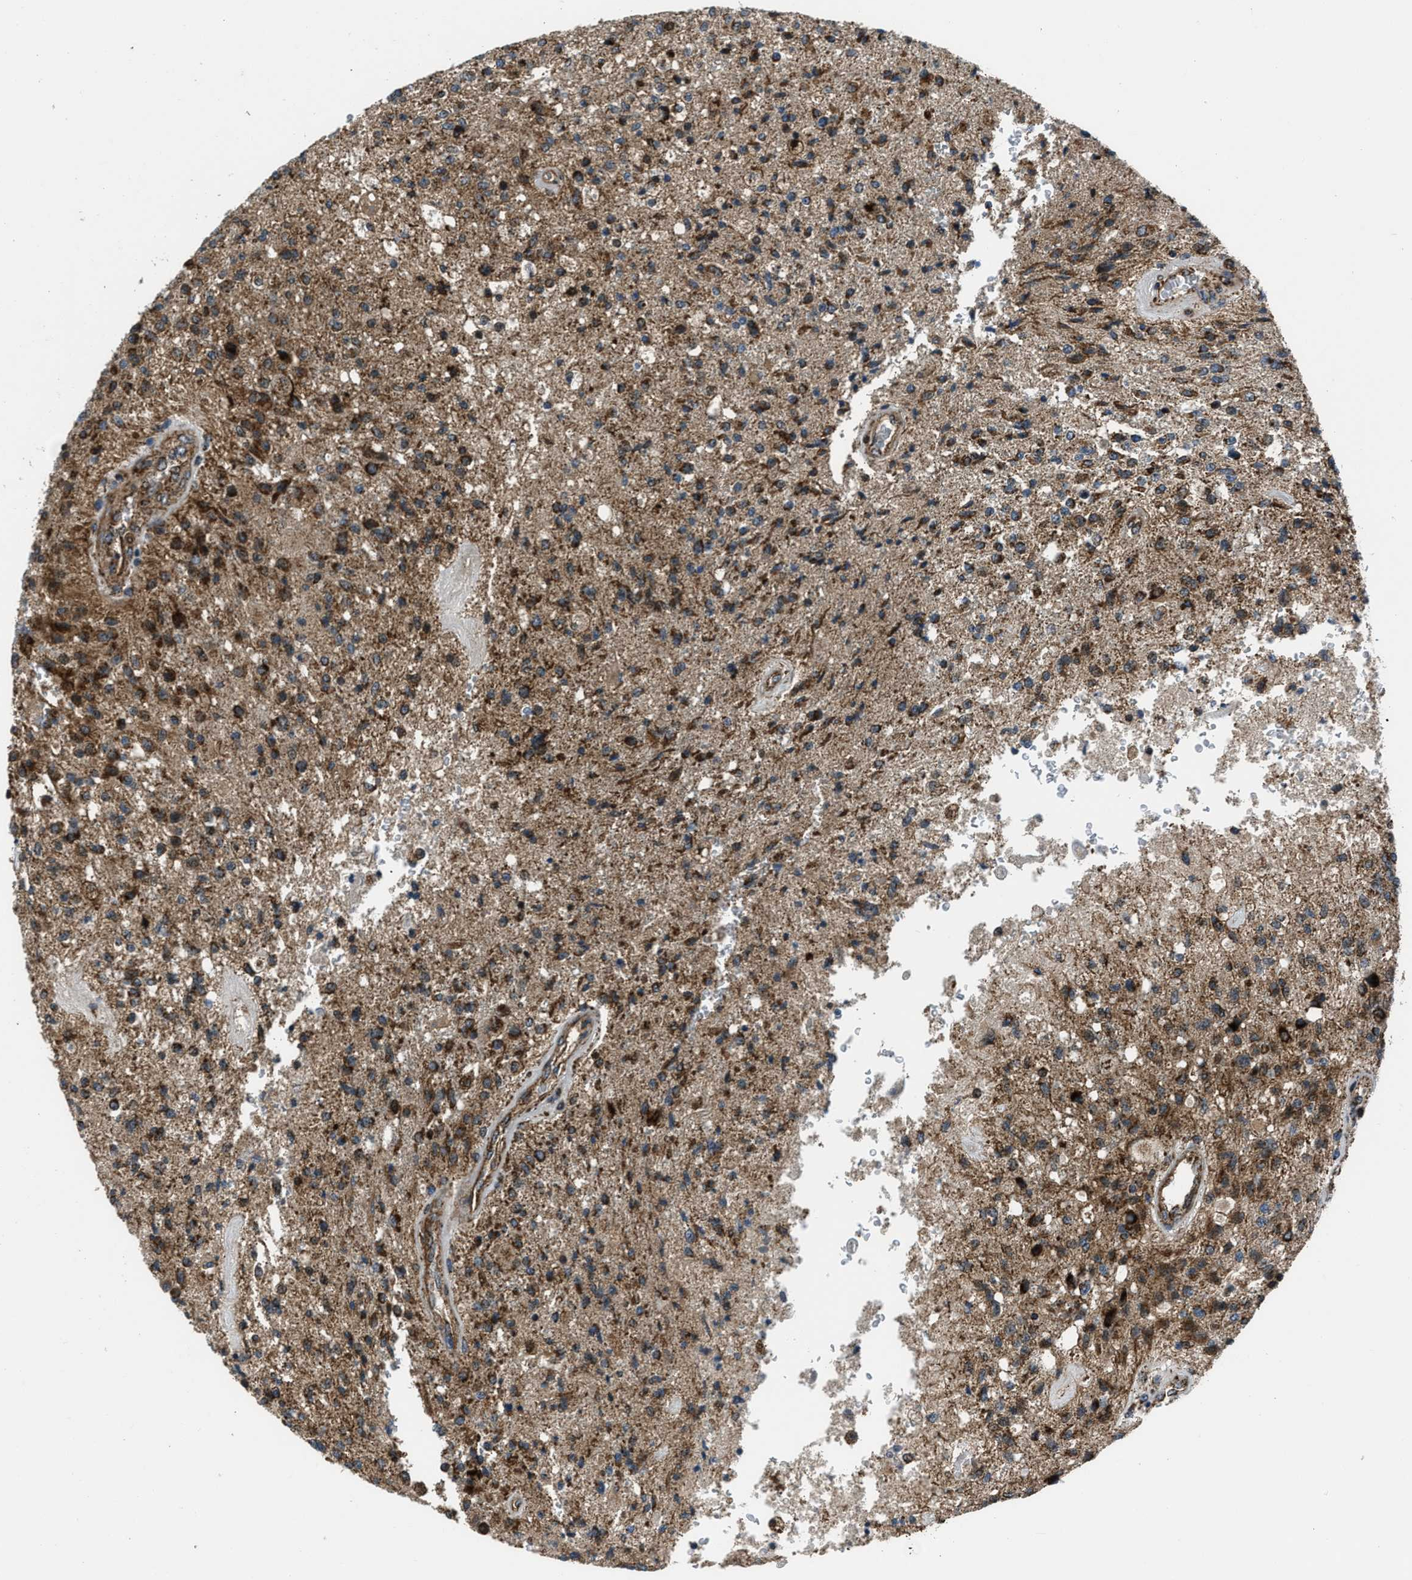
{"staining": {"intensity": "strong", "quantity": ">75%", "location": "cytoplasmic/membranous"}, "tissue": "glioma", "cell_type": "Tumor cells", "image_type": "cancer", "snomed": [{"axis": "morphology", "description": "Normal tissue, NOS"}, {"axis": "morphology", "description": "Glioma, malignant, High grade"}, {"axis": "topography", "description": "Cerebral cortex"}], "caption": "This is a histology image of immunohistochemistry (IHC) staining of glioma, which shows strong positivity in the cytoplasmic/membranous of tumor cells.", "gene": "GSDME", "patient": {"sex": "male", "age": 77}}